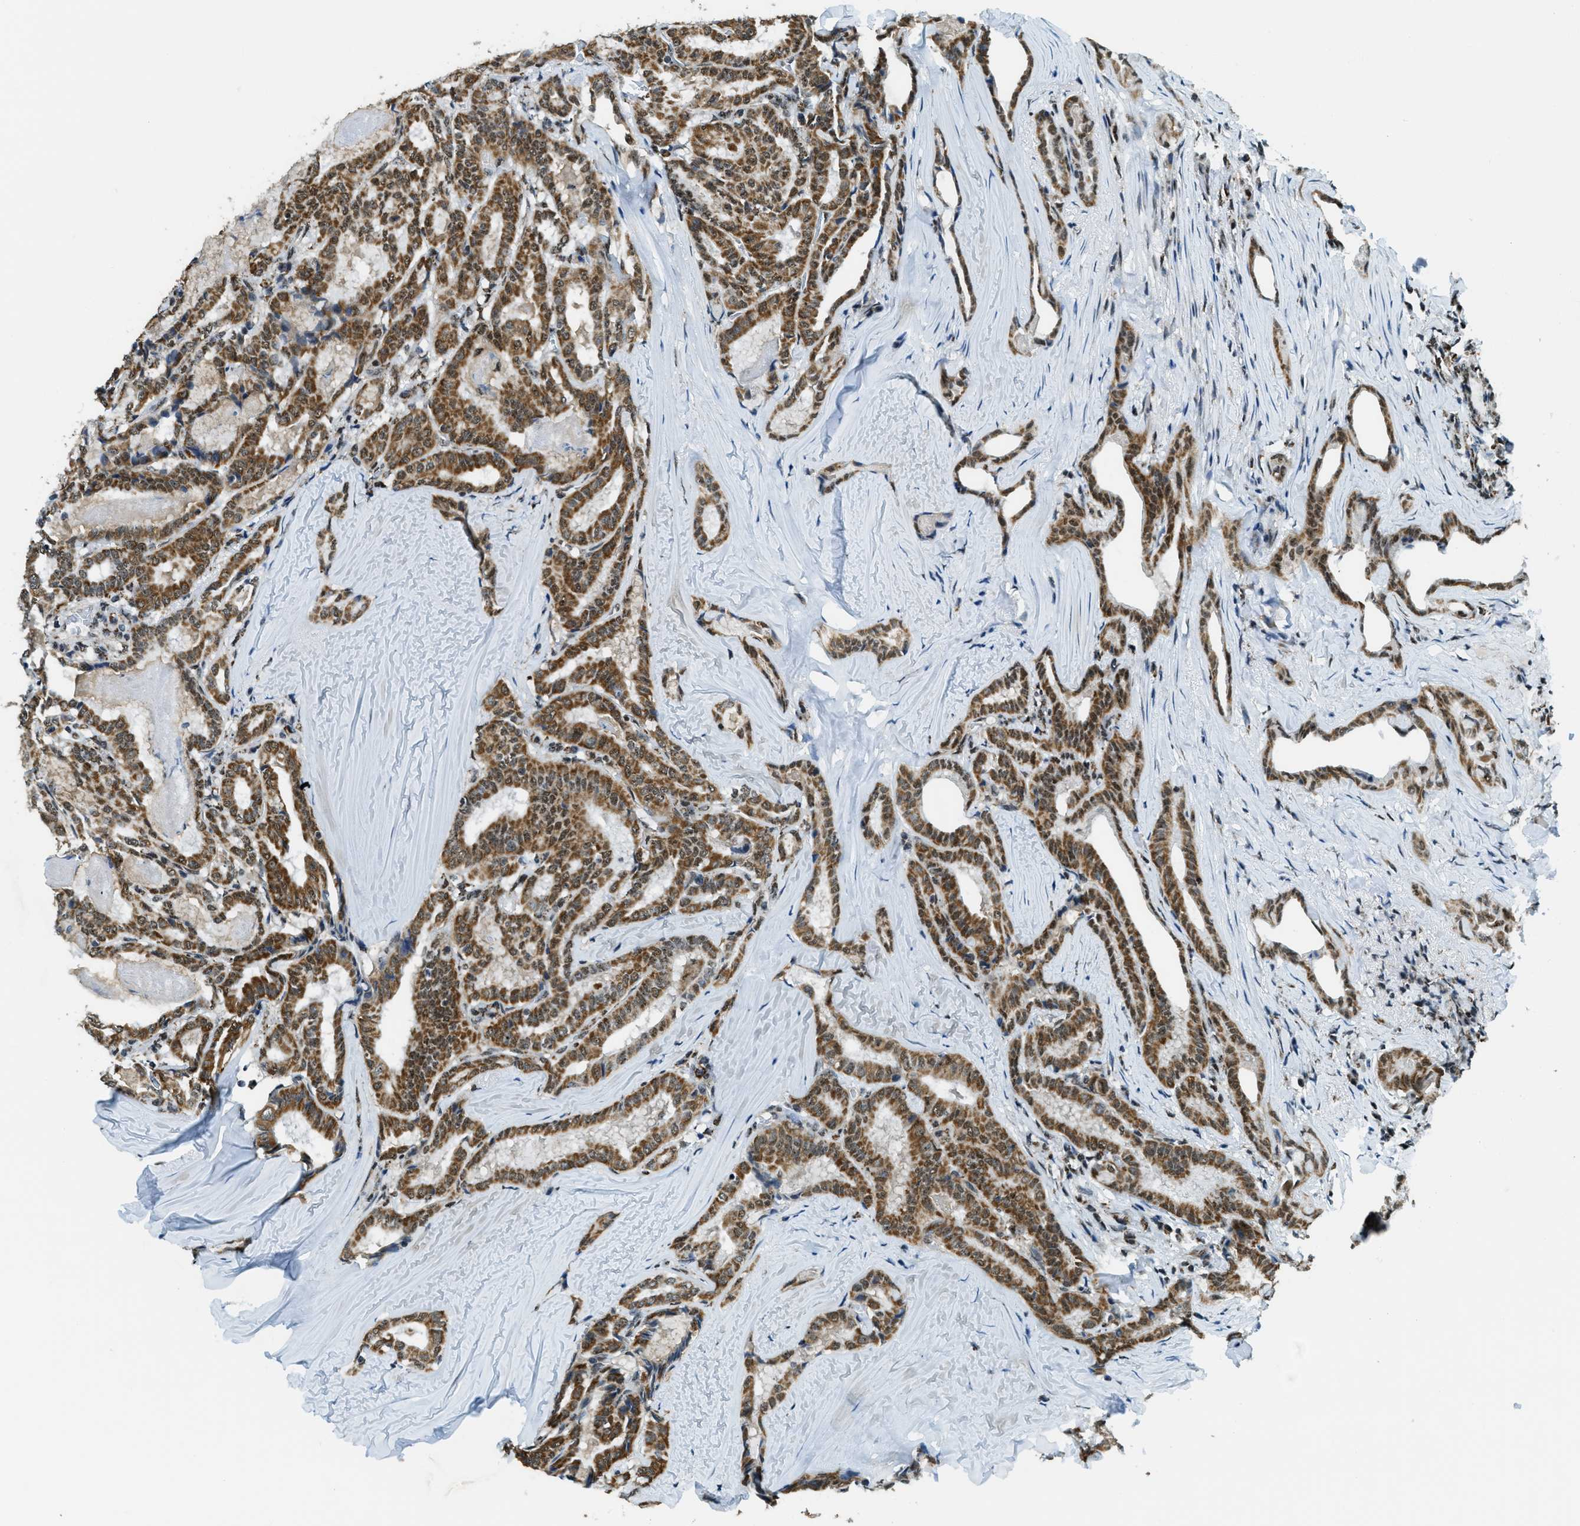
{"staining": {"intensity": "strong", "quantity": ">75%", "location": "cytoplasmic/membranous"}, "tissue": "thyroid cancer", "cell_type": "Tumor cells", "image_type": "cancer", "snomed": [{"axis": "morphology", "description": "Papillary adenocarcinoma, NOS"}, {"axis": "topography", "description": "Thyroid gland"}], "caption": "Strong cytoplasmic/membranous protein staining is present in about >75% of tumor cells in thyroid cancer.", "gene": "SP100", "patient": {"sex": "female", "age": 42}}